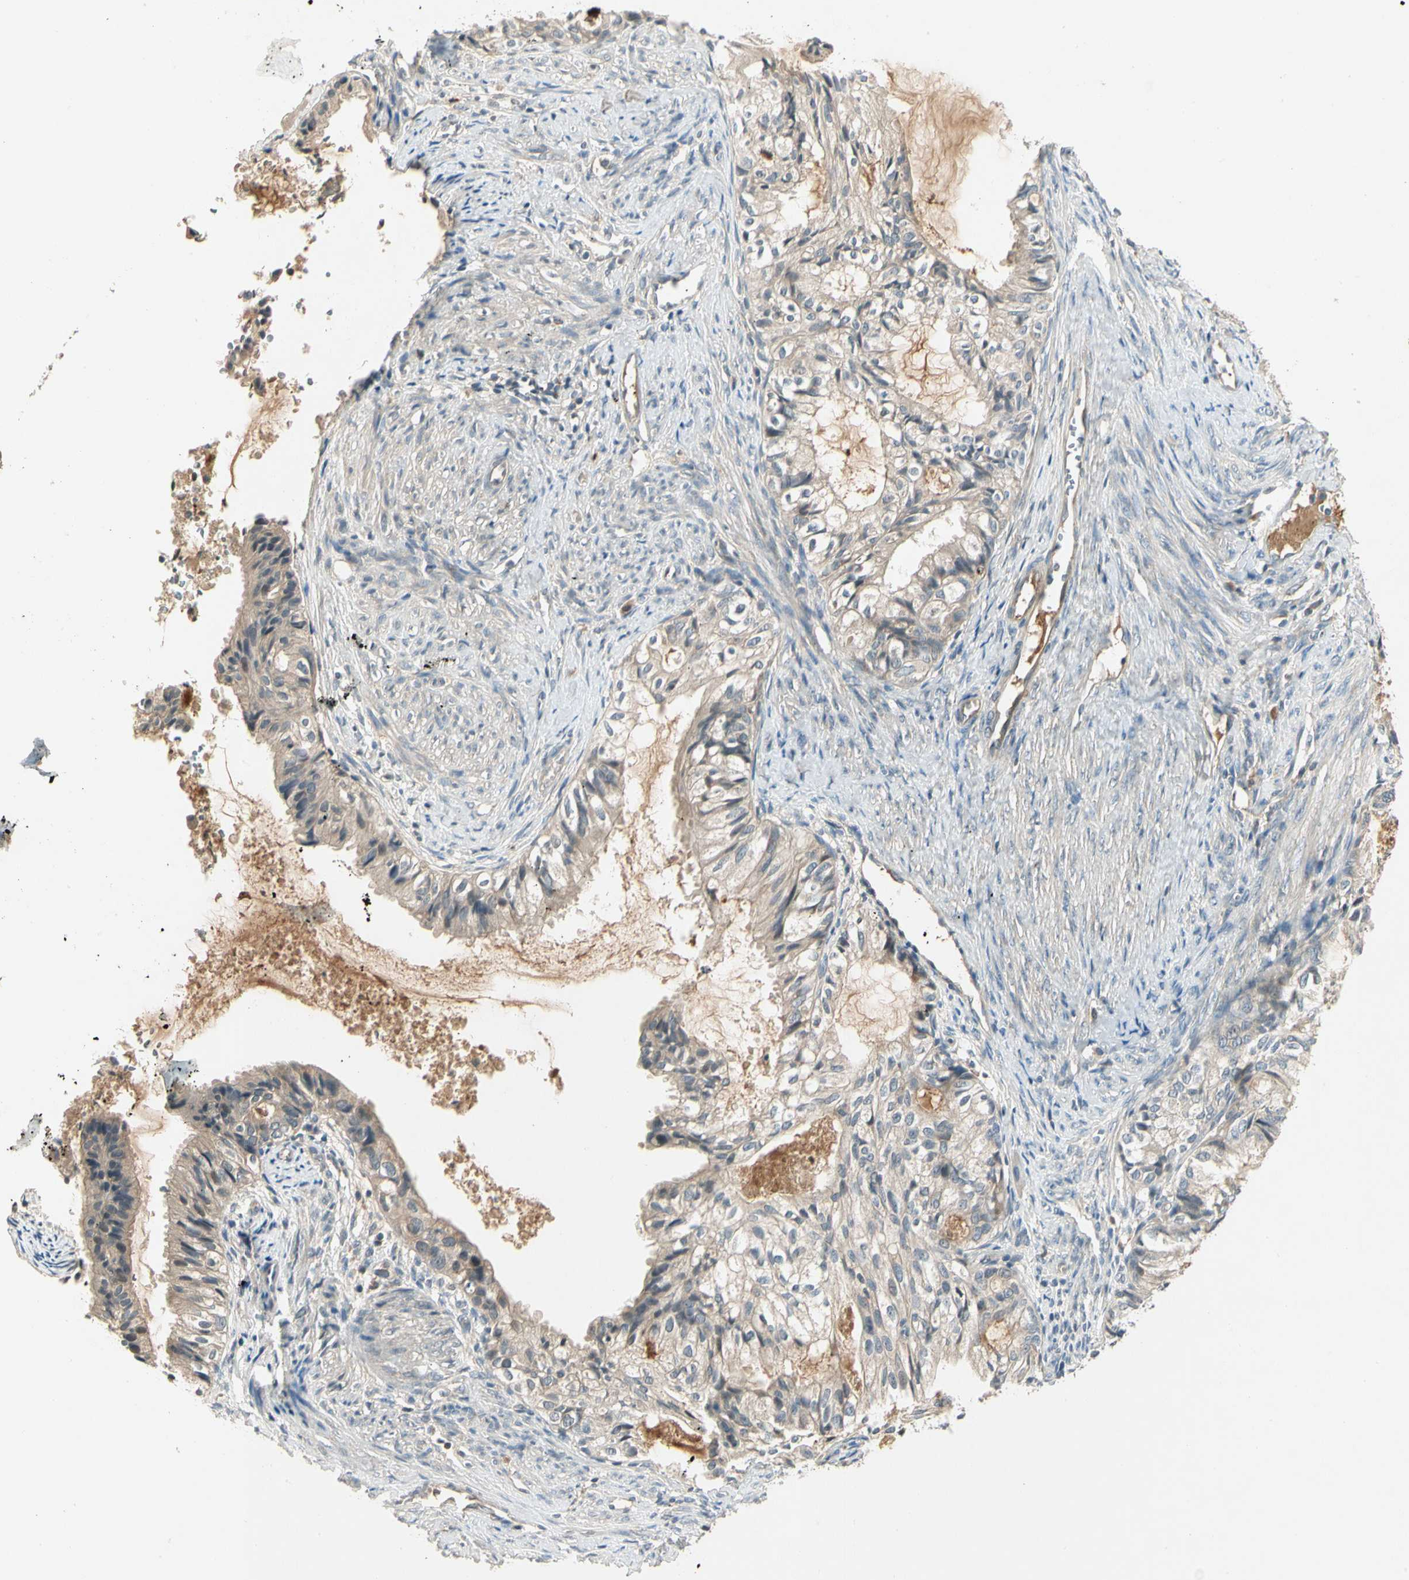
{"staining": {"intensity": "weak", "quantity": ">75%", "location": "cytoplasmic/membranous"}, "tissue": "cervical cancer", "cell_type": "Tumor cells", "image_type": "cancer", "snomed": [{"axis": "morphology", "description": "Normal tissue, NOS"}, {"axis": "morphology", "description": "Adenocarcinoma, NOS"}, {"axis": "topography", "description": "Cervix"}, {"axis": "topography", "description": "Endometrium"}], "caption": "This image demonstrates immunohistochemistry (IHC) staining of human cervical cancer (adenocarcinoma), with low weak cytoplasmic/membranous expression in approximately >75% of tumor cells.", "gene": "CCL4", "patient": {"sex": "female", "age": 86}}